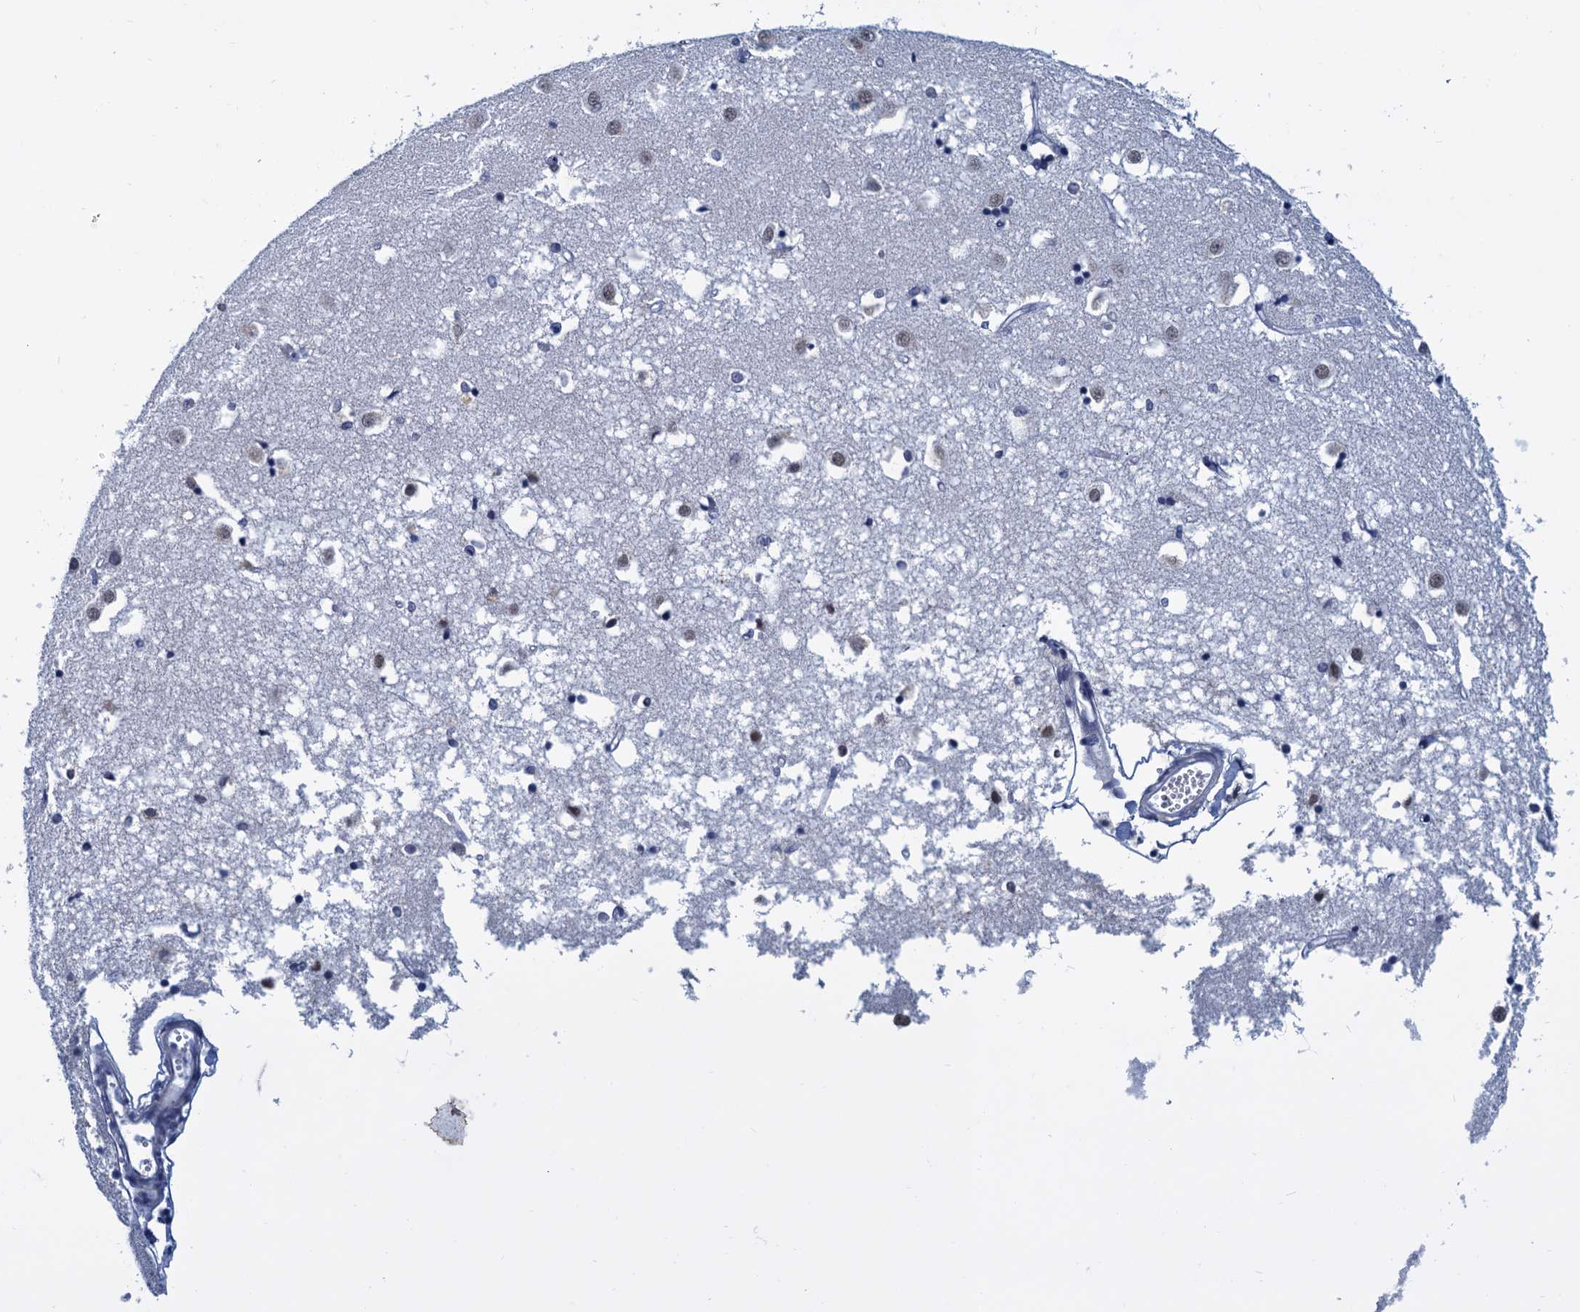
{"staining": {"intensity": "negative", "quantity": "none", "location": "none"}, "tissue": "caudate", "cell_type": "Glial cells", "image_type": "normal", "snomed": [{"axis": "morphology", "description": "Normal tissue, NOS"}, {"axis": "topography", "description": "Lateral ventricle wall"}], "caption": "The micrograph exhibits no staining of glial cells in unremarkable caudate.", "gene": "GINS3", "patient": {"sex": "male", "age": 45}}